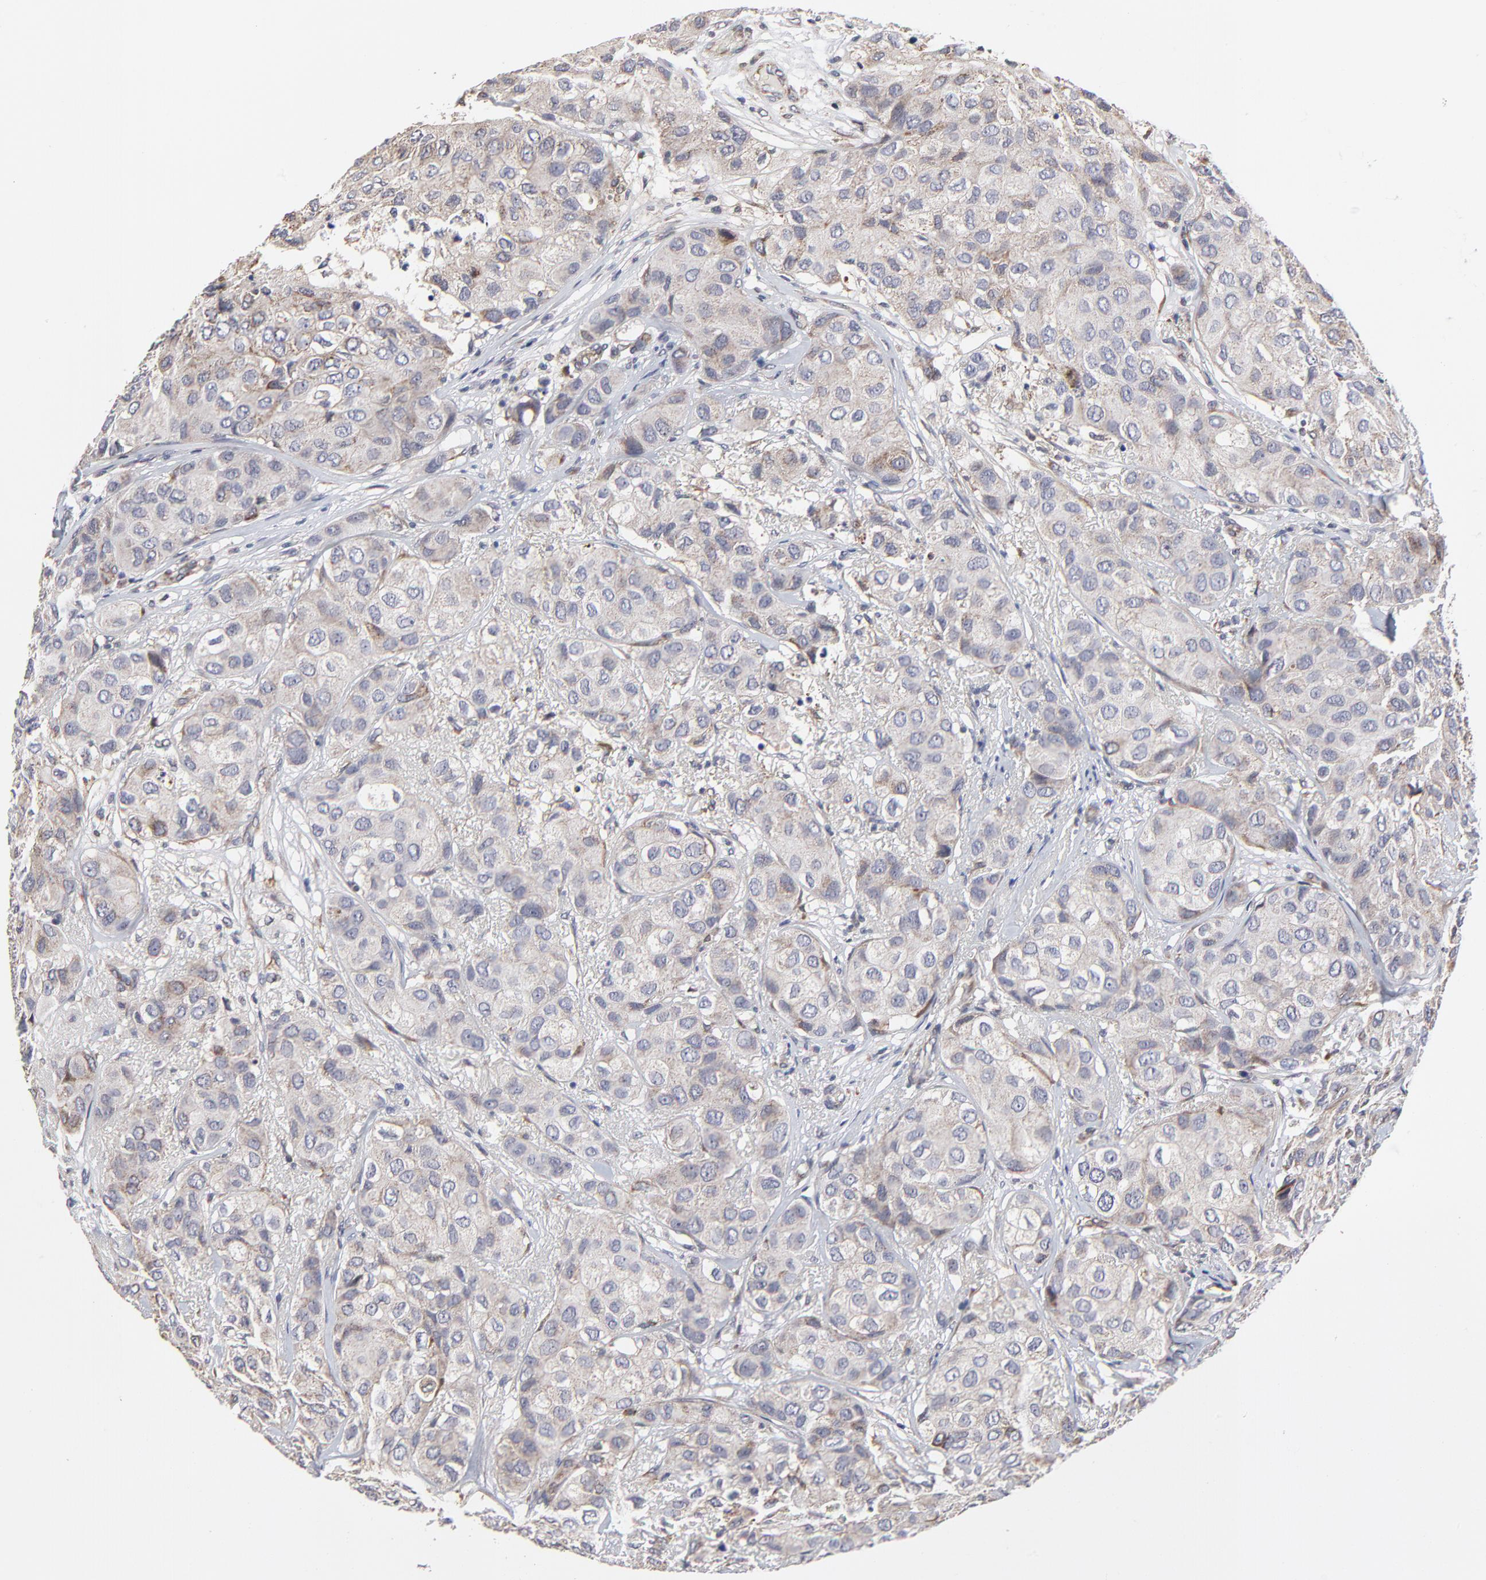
{"staining": {"intensity": "negative", "quantity": "none", "location": "none"}, "tissue": "breast cancer", "cell_type": "Tumor cells", "image_type": "cancer", "snomed": [{"axis": "morphology", "description": "Duct carcinoma"}, {"axis": "topography", "description": "Breast"}], "caption": "Tumor cells show no significant protein staining in invasive ductal carcinoma (breast).", "gene": "ZNF550", "patient": {"sex": "female", "age": 68}}